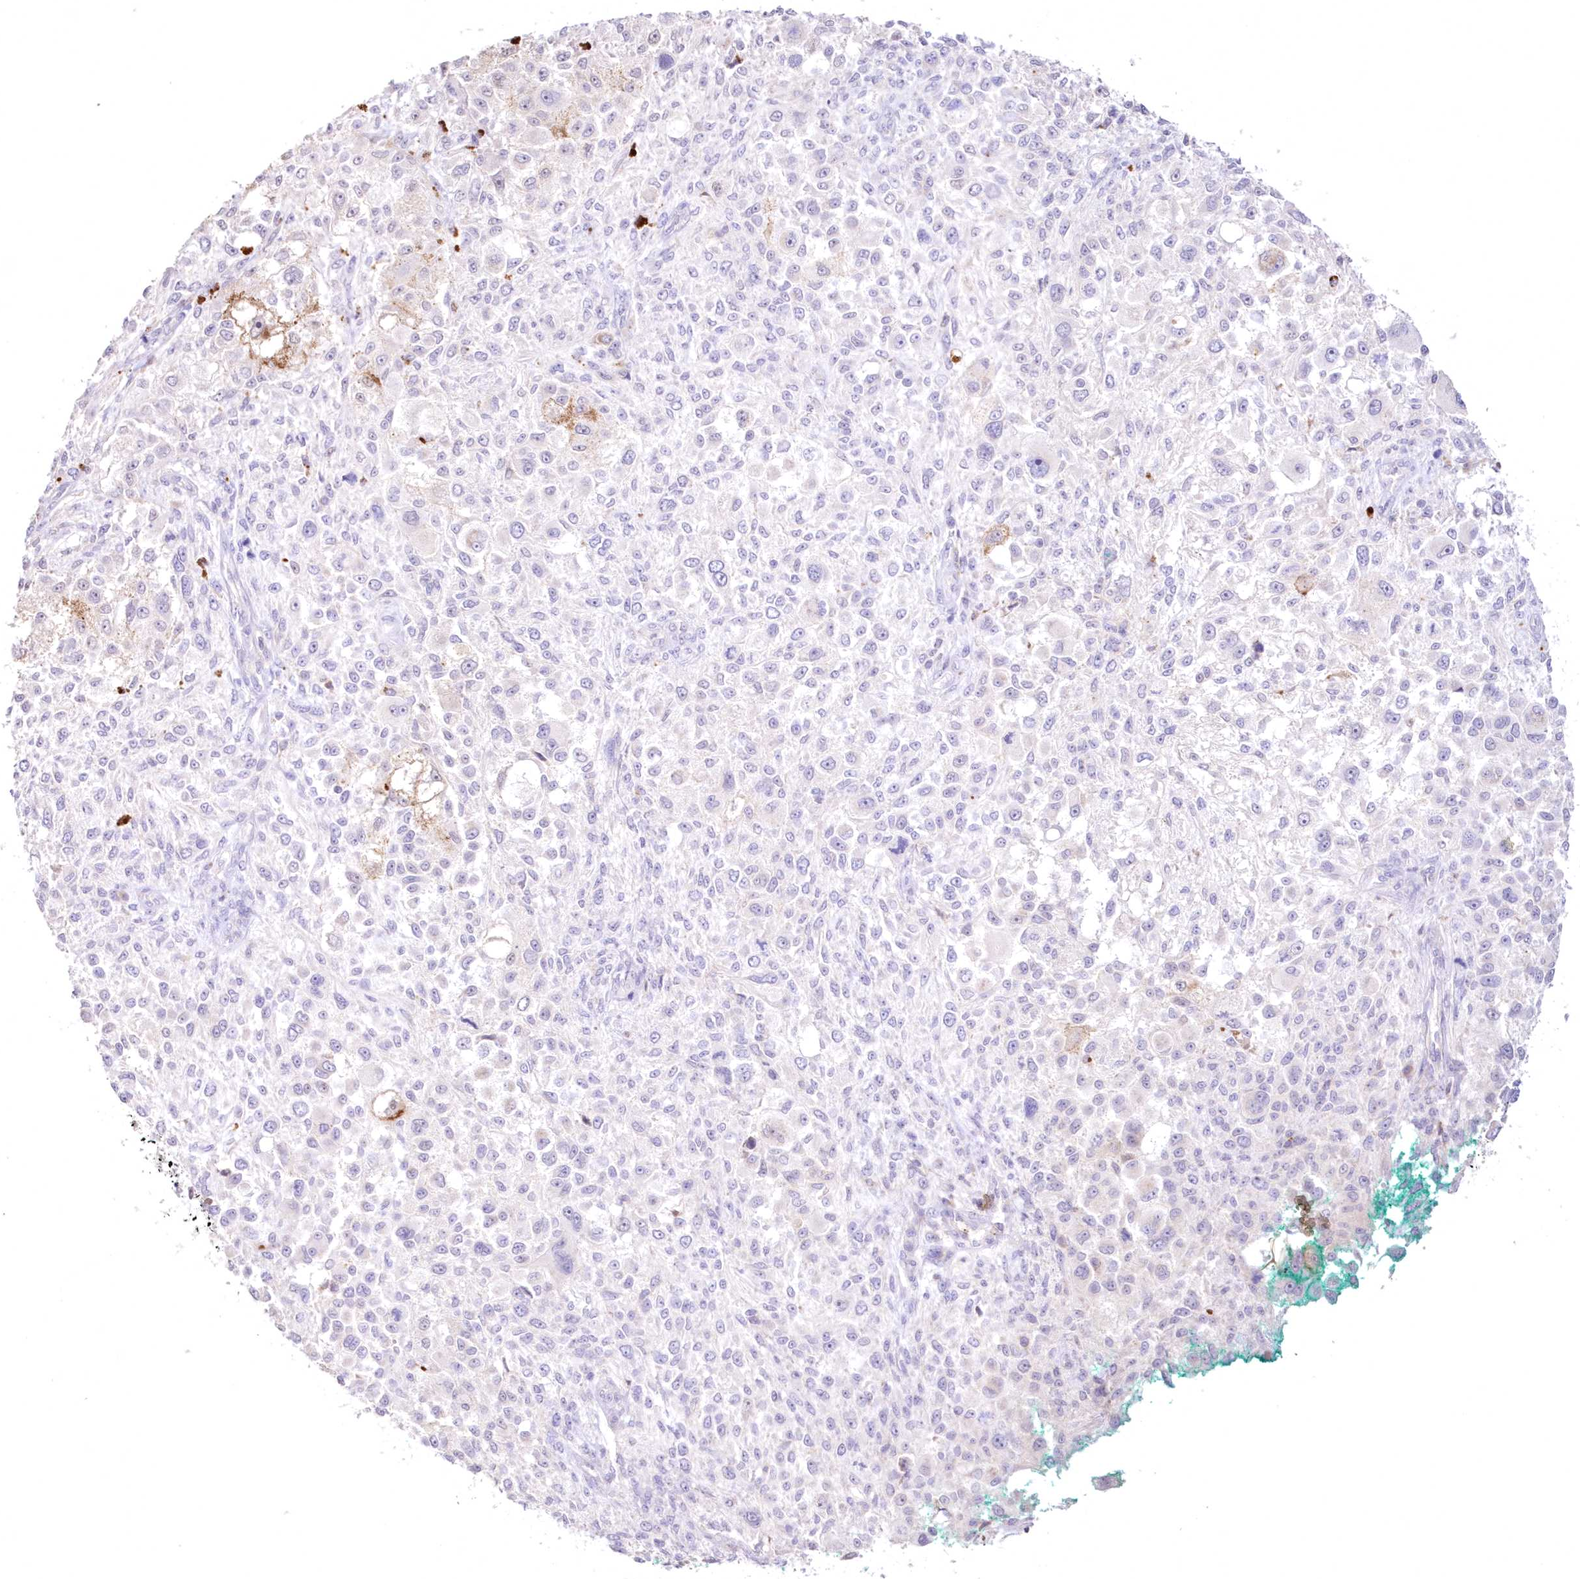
{"staining": {"intensity": "negative", "quantity": "none", "location": "none"}, "tissue": "melanoma", "cell_type": "Tumor cells", "image_type": "cancer", "snomed": [{"axis": "morphology", "description": "Necrosis, NOS"}, {"axis": "morphology", "description": "Malignant melanoma, NOS"}, {"axis": "topography", "description": "Skin"}], "caption": "This is an IHC micrograph of human malignant melanoma. There is no positivity in tumor cells.", "gene": "NEU4", "patient": {"sex": "female", "age": 87}}